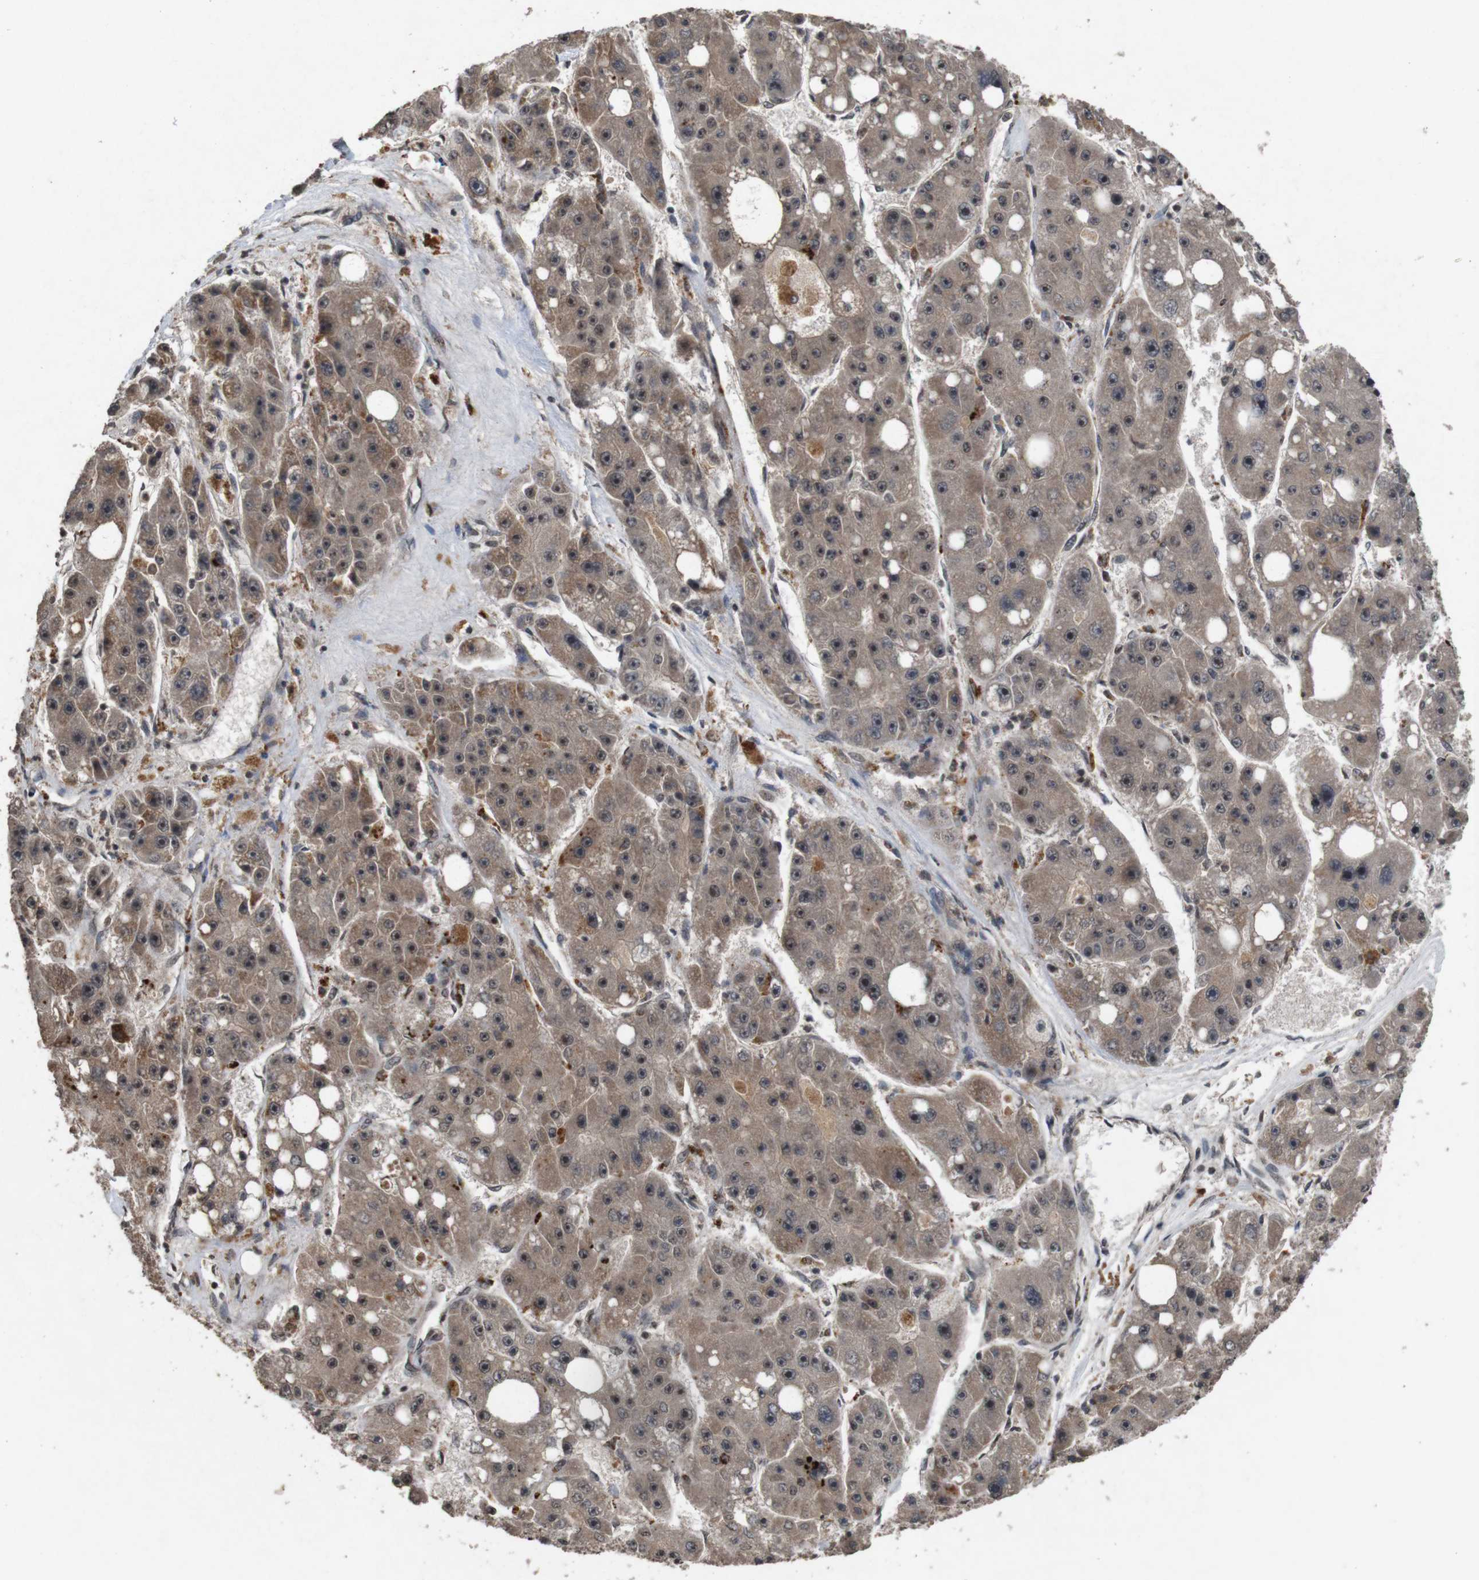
{"staining": {"intensity": "moderate", "quantity": ">75%", "location": "cytoplasmic/membranous,nuclear"}, "tissue": "liver cancer", "cell_type": "Tumor cells", "image_type": "cancer", "snomed": [{"axis": "morphology", "description": "Carcinoma, Hepatocellular, NOS"}, {"axis": "topography", "description": "Liver"}], "caption": "A brown stain shows moderate cytoplasmic/membranous and nuclear positivity of a protein in liver cancer tumor cells.", "gene": "SORL1", "patient": {"sex": "female", "age": 61}}